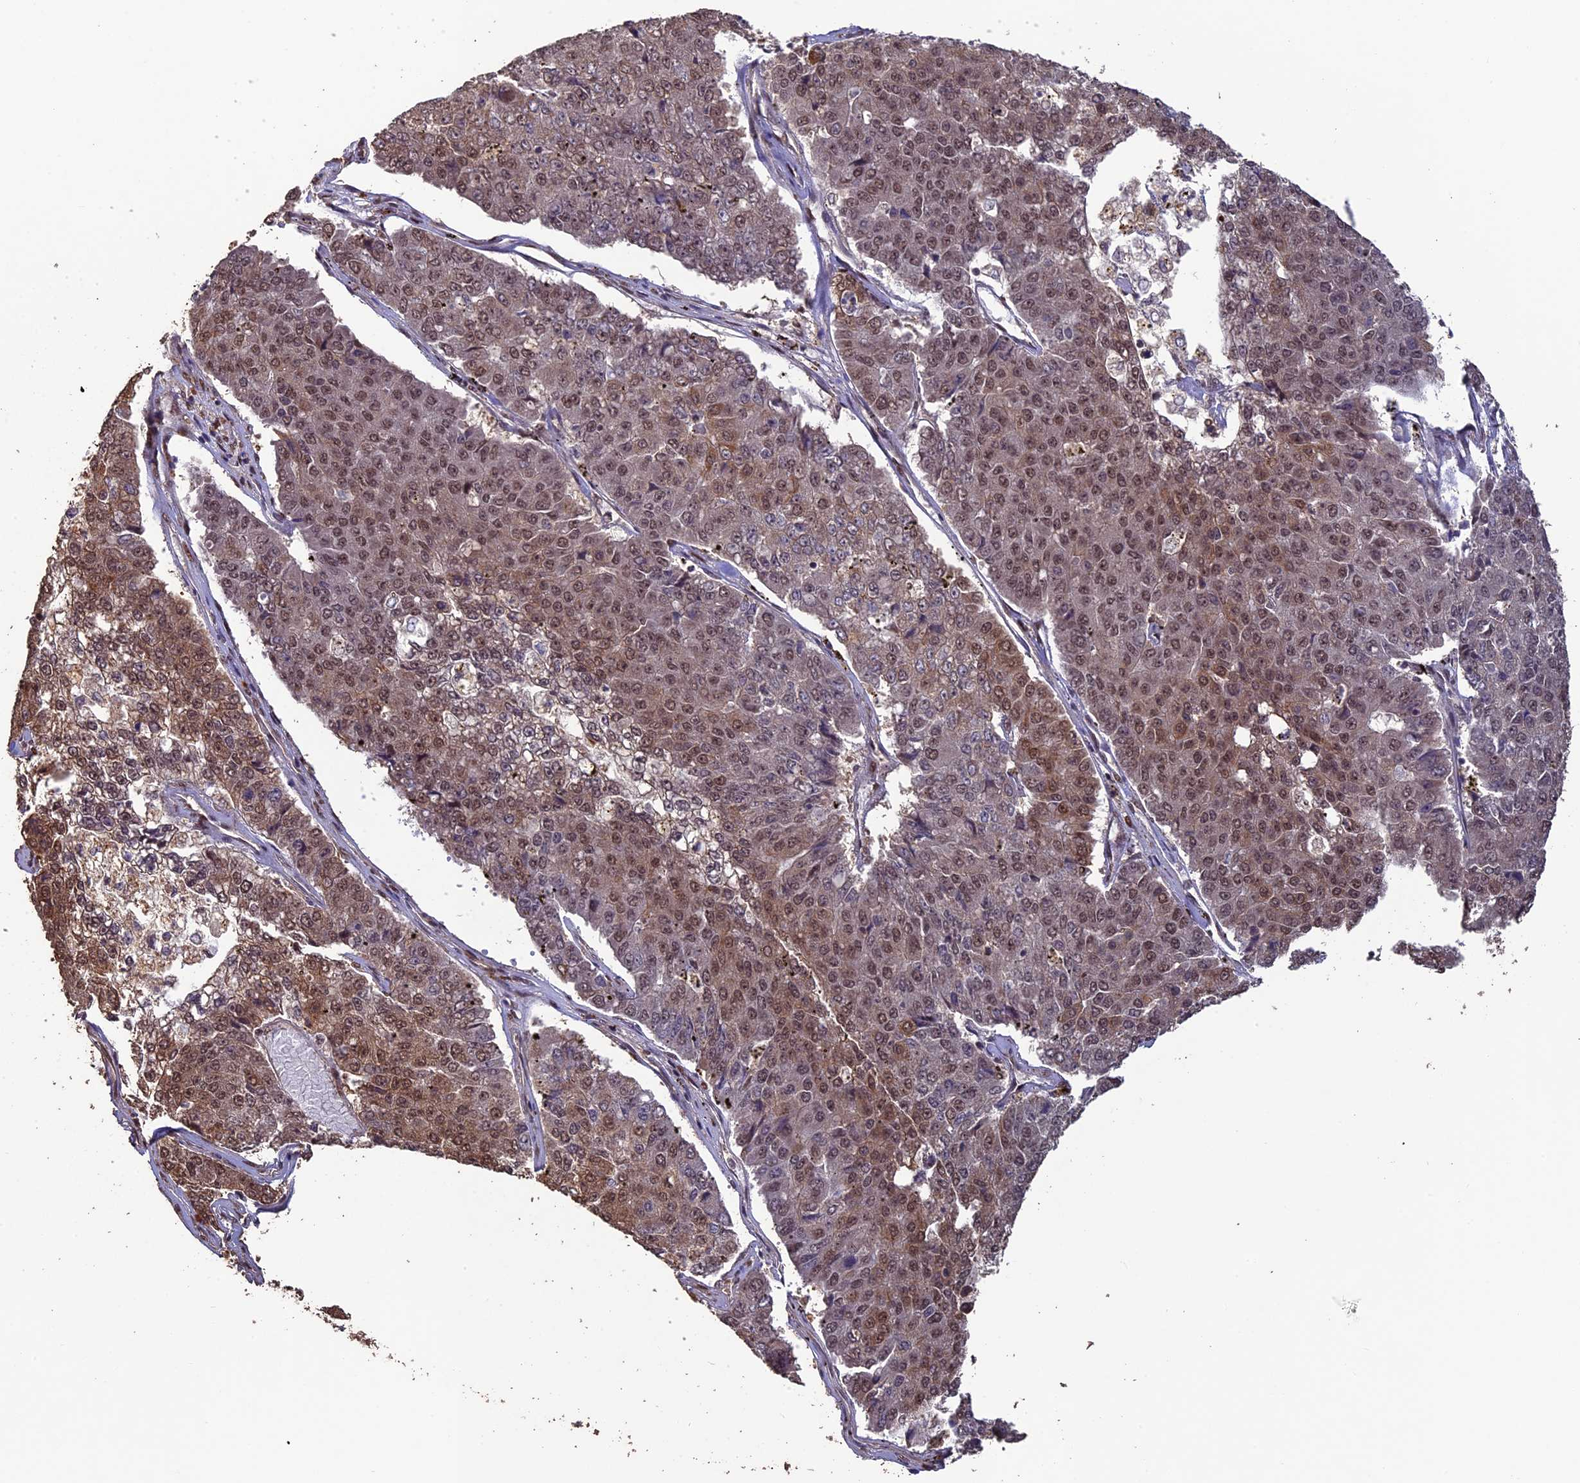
{"staining": {"intensity": "moderate", "quantity": ">75%", "location": "nuclear"}, "tissue": "pancreatic cancer", "cell_type": "Tumor cells", "image_type": "cancer", "snomed": [{"axis": "morphology", "description": "Adenocarcinoma, NOS"}, {"axis": "topography", "description": "Pancreas"}], "caption": "Human adenocarcinoma (pancreatic) stained with a protein marker shows moderate staining in tumor cells.", "gene": "NAE1", "patient": {"sex": "male", "age": 50}}